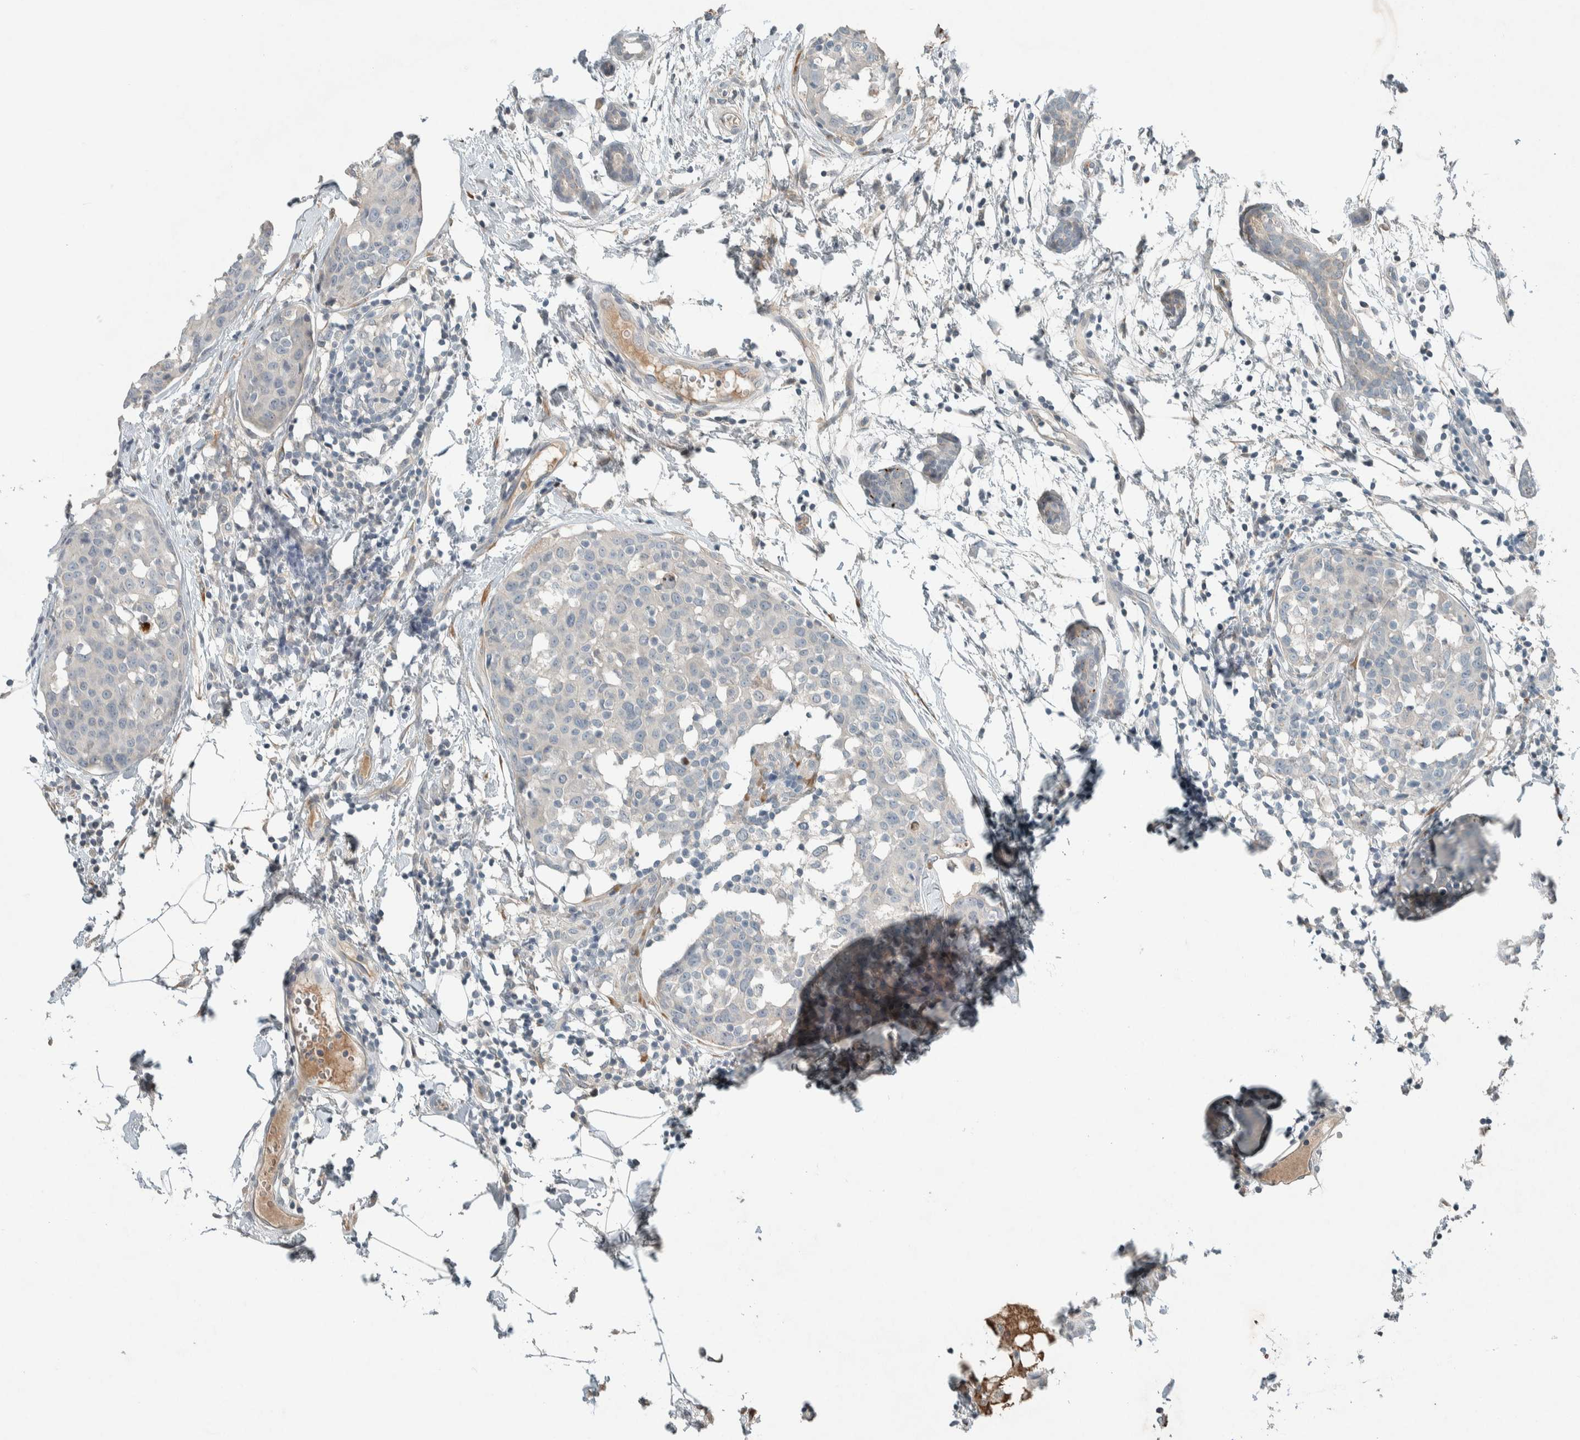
{"staining": {"intensity": "negative", "quantity": "none", "location": "none"}, "tissue": "breast cancer", "cell_type": "Tumor cells", "image_type": "cancer", "snomed": [{"axis": "morphology", "description": "Normal tissue, NOS"}, {"axis": "morphology", "description": "Duct carcinoma"}, {"axis": "topography", "description": "Breast"}], "caption": "High magnification brightfield microscopy of breast cancer (invasive ductal carcinoma) stained with DAB (3,3'-diaminobenzidine) (brown) and counterstained with hematoxylin (blue): tumor cells show no significant positivity. (DAB immunohistochemistry (IHC) visualized using brightfield microscopy, high magnification).", "gene": "CERCAM", "patient": {"sex": "female", "age": 37}}